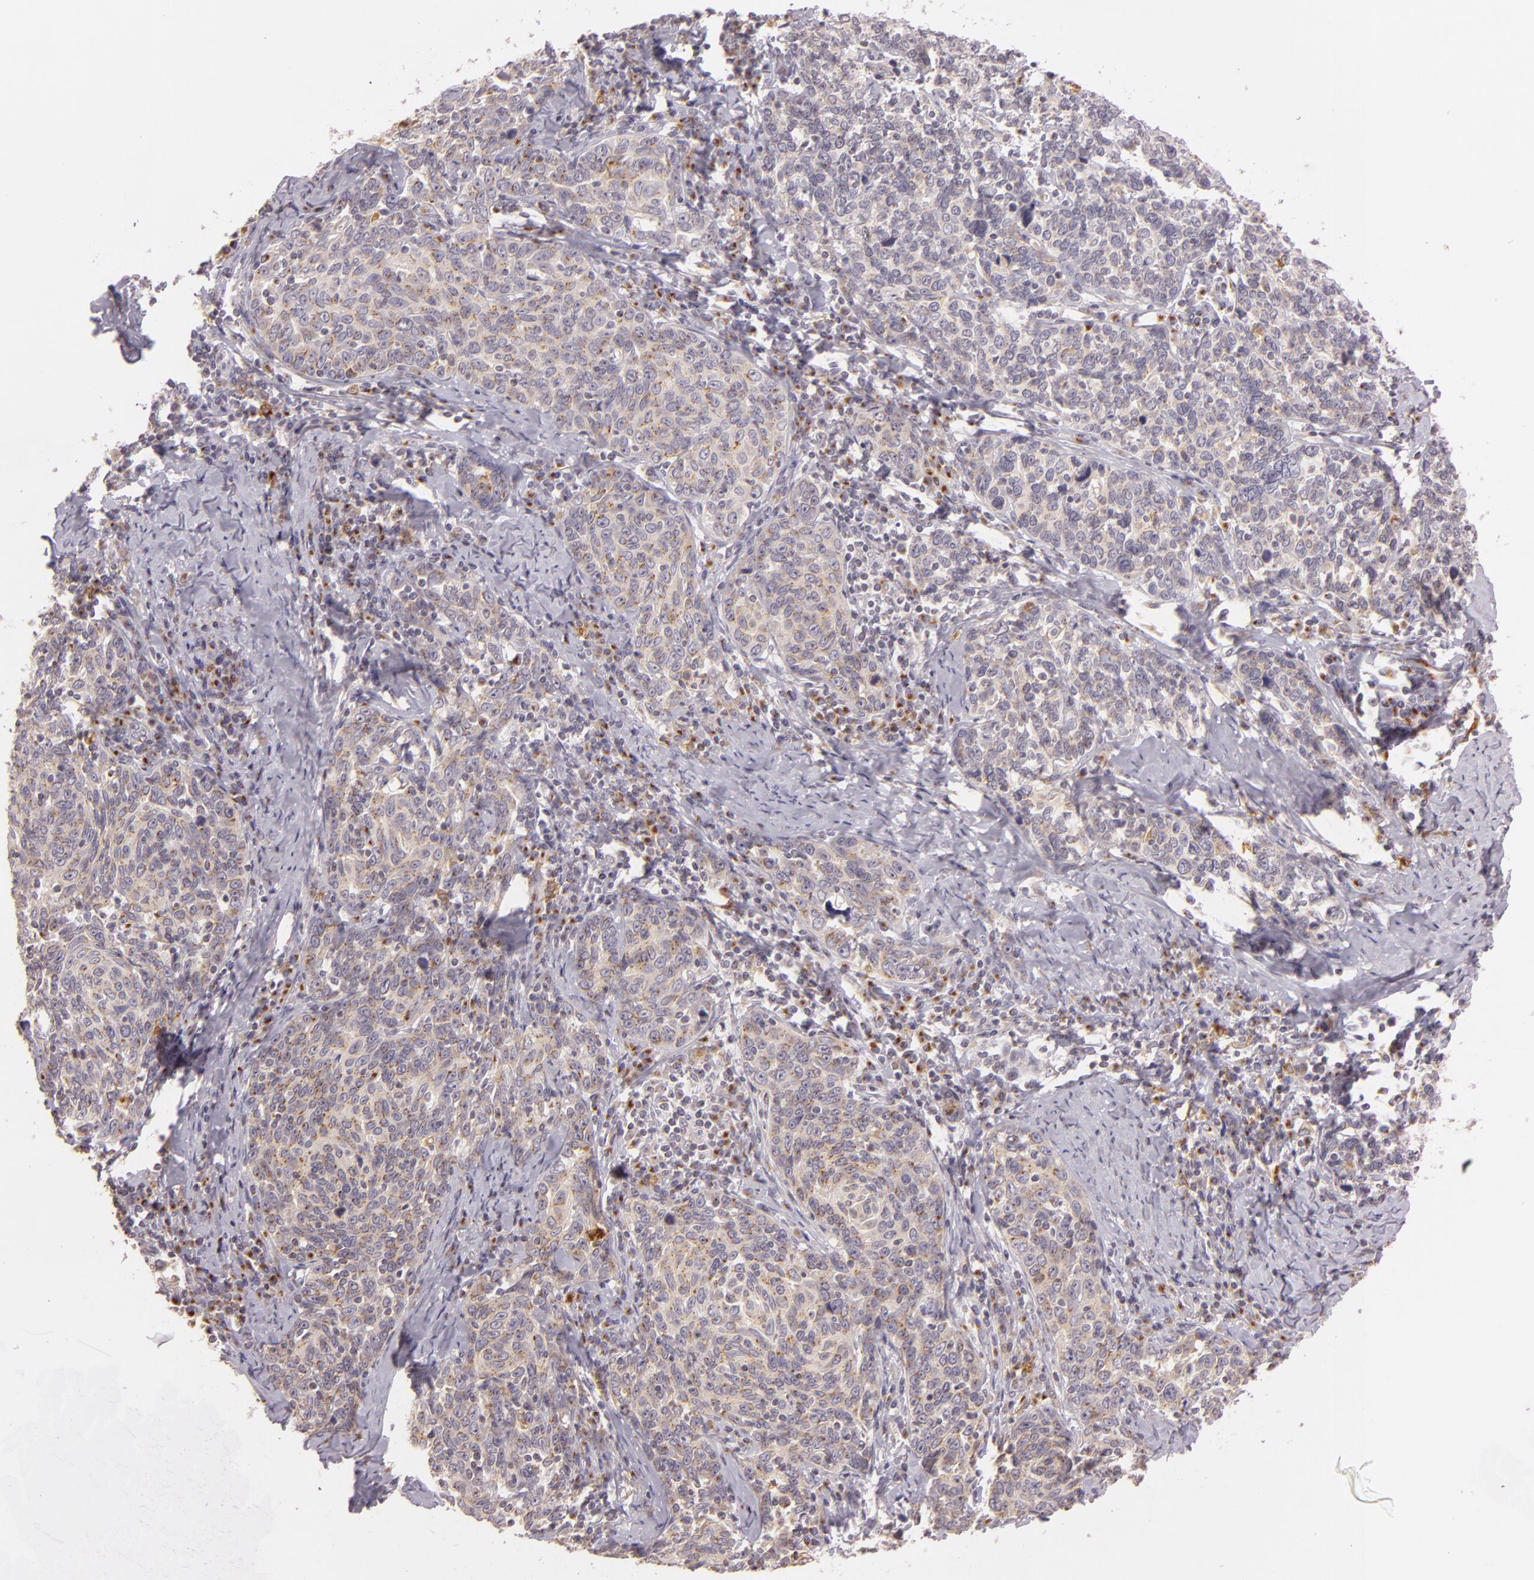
{"staining": {"intensity": "weak", "quantity": ">75%", "location": "cytoplasmic/membranous"}, "tissue": "cervical cancer", "cell_type": "Tumor cells", "image_type": "cancer", "snomed": [{"axis": "morphology", "description": "Squamous cell carcinoma, NOS"}, {"axis": "topography", "description": "Cervix"}], "caption": "This histopathology image shows cervical cancer (squamous cell carcinoma) stained with IHC to label a protein in brown. The cytoplasmic/membranous of tumor cells show weak positivity for the protein. Nuclei are counter-stained blue.", "gene": "LGMN", "patient": {"sex": "female", "age": 41}}